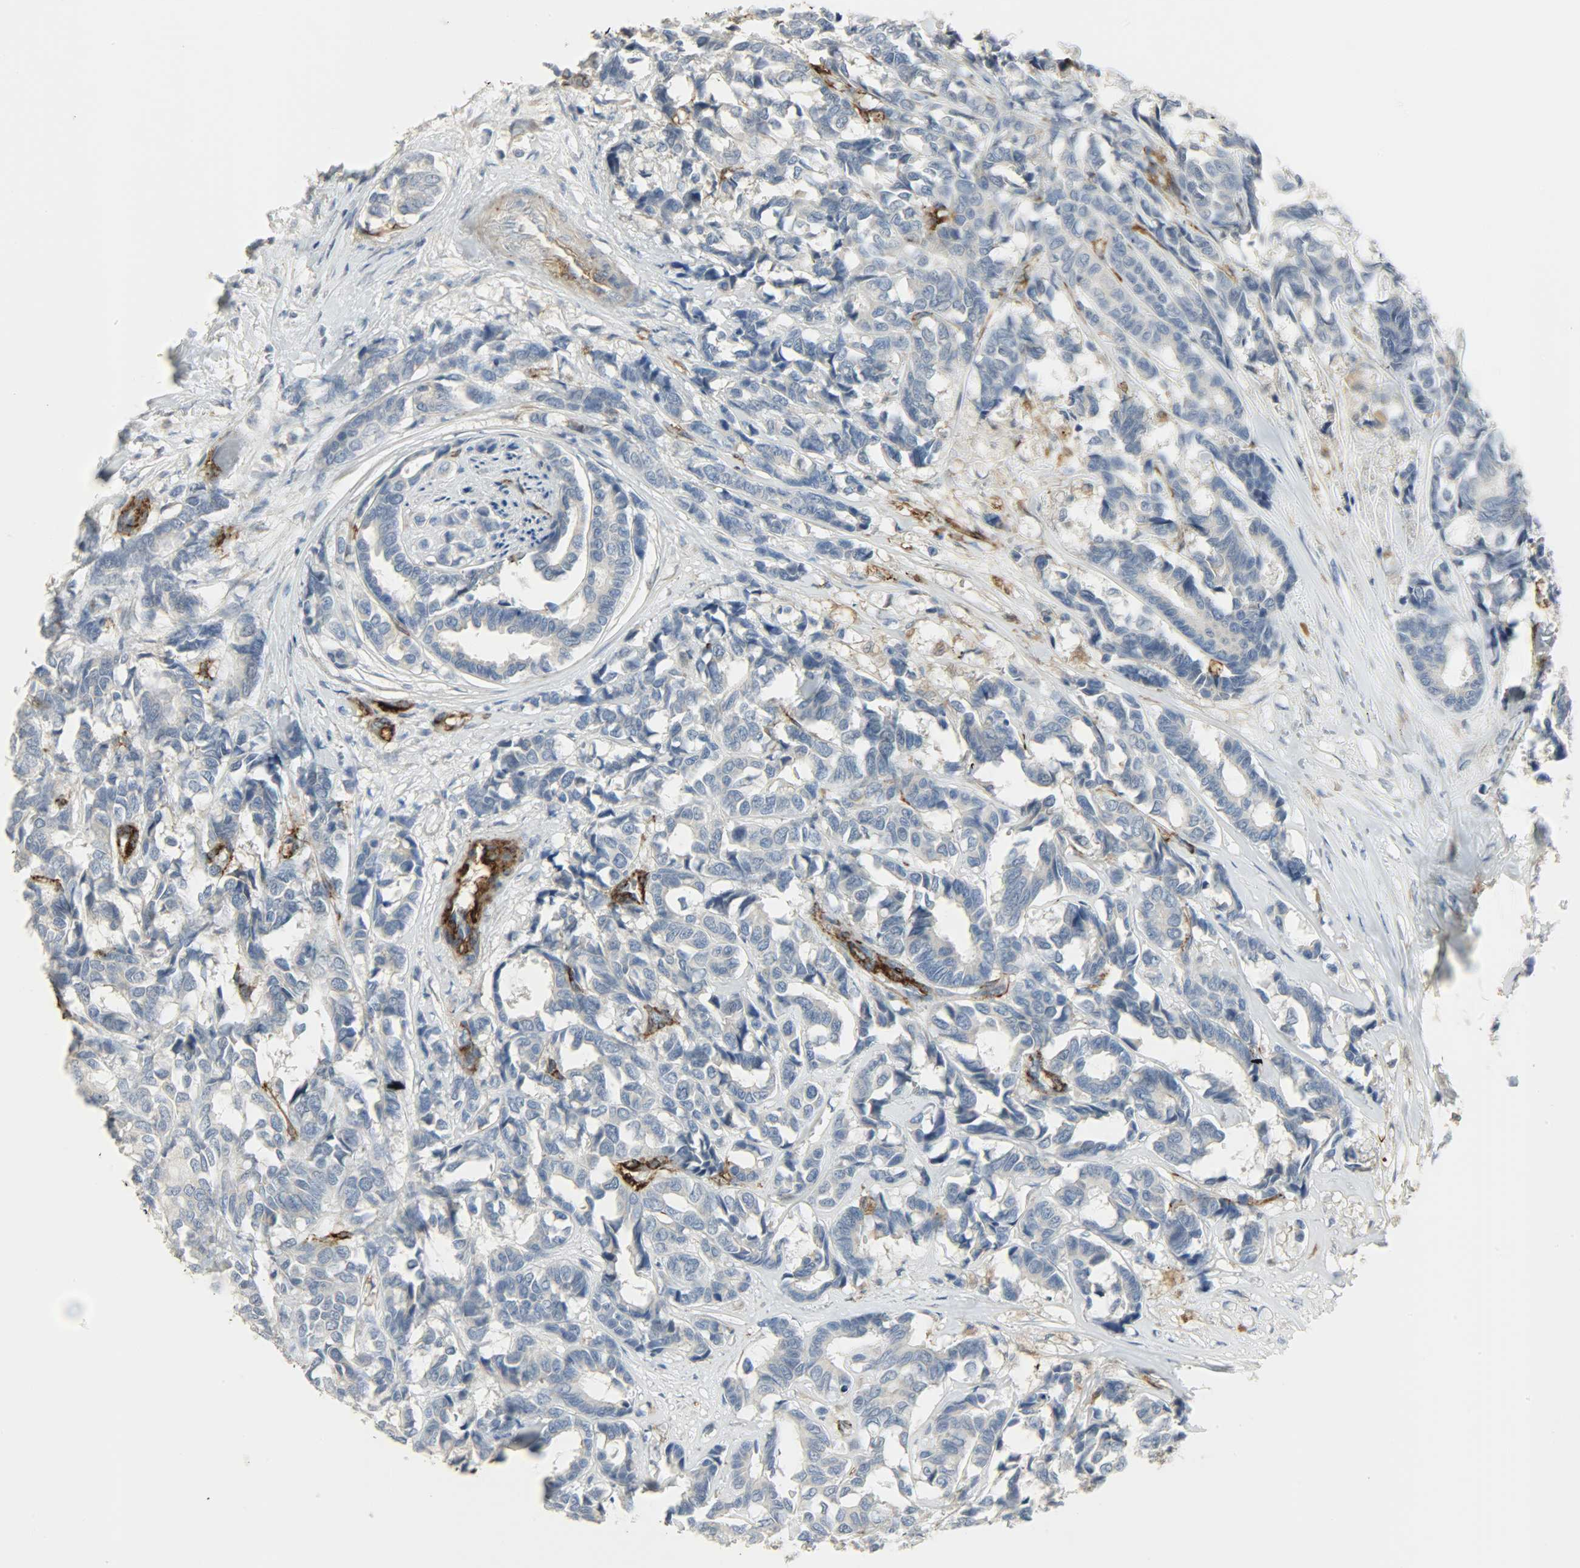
{"staining": {"intensity": "negative", "quantity": "none", "location": "none"}, "tissue": "breast cancer", "cell_type": "Tumor cells", "image_type": "cancer", "snomed": [{"axis": "morphology", "description": "Duct carcinoma"}, {"axis": "topography", "description": "Breast"}], "caption": "Breast infiltrating ductal carcinoma stained for a protein using IHC shows no expression tumor cells.", "gene": "ENPEP", "patient": {"sex": "female", "age": 87}}